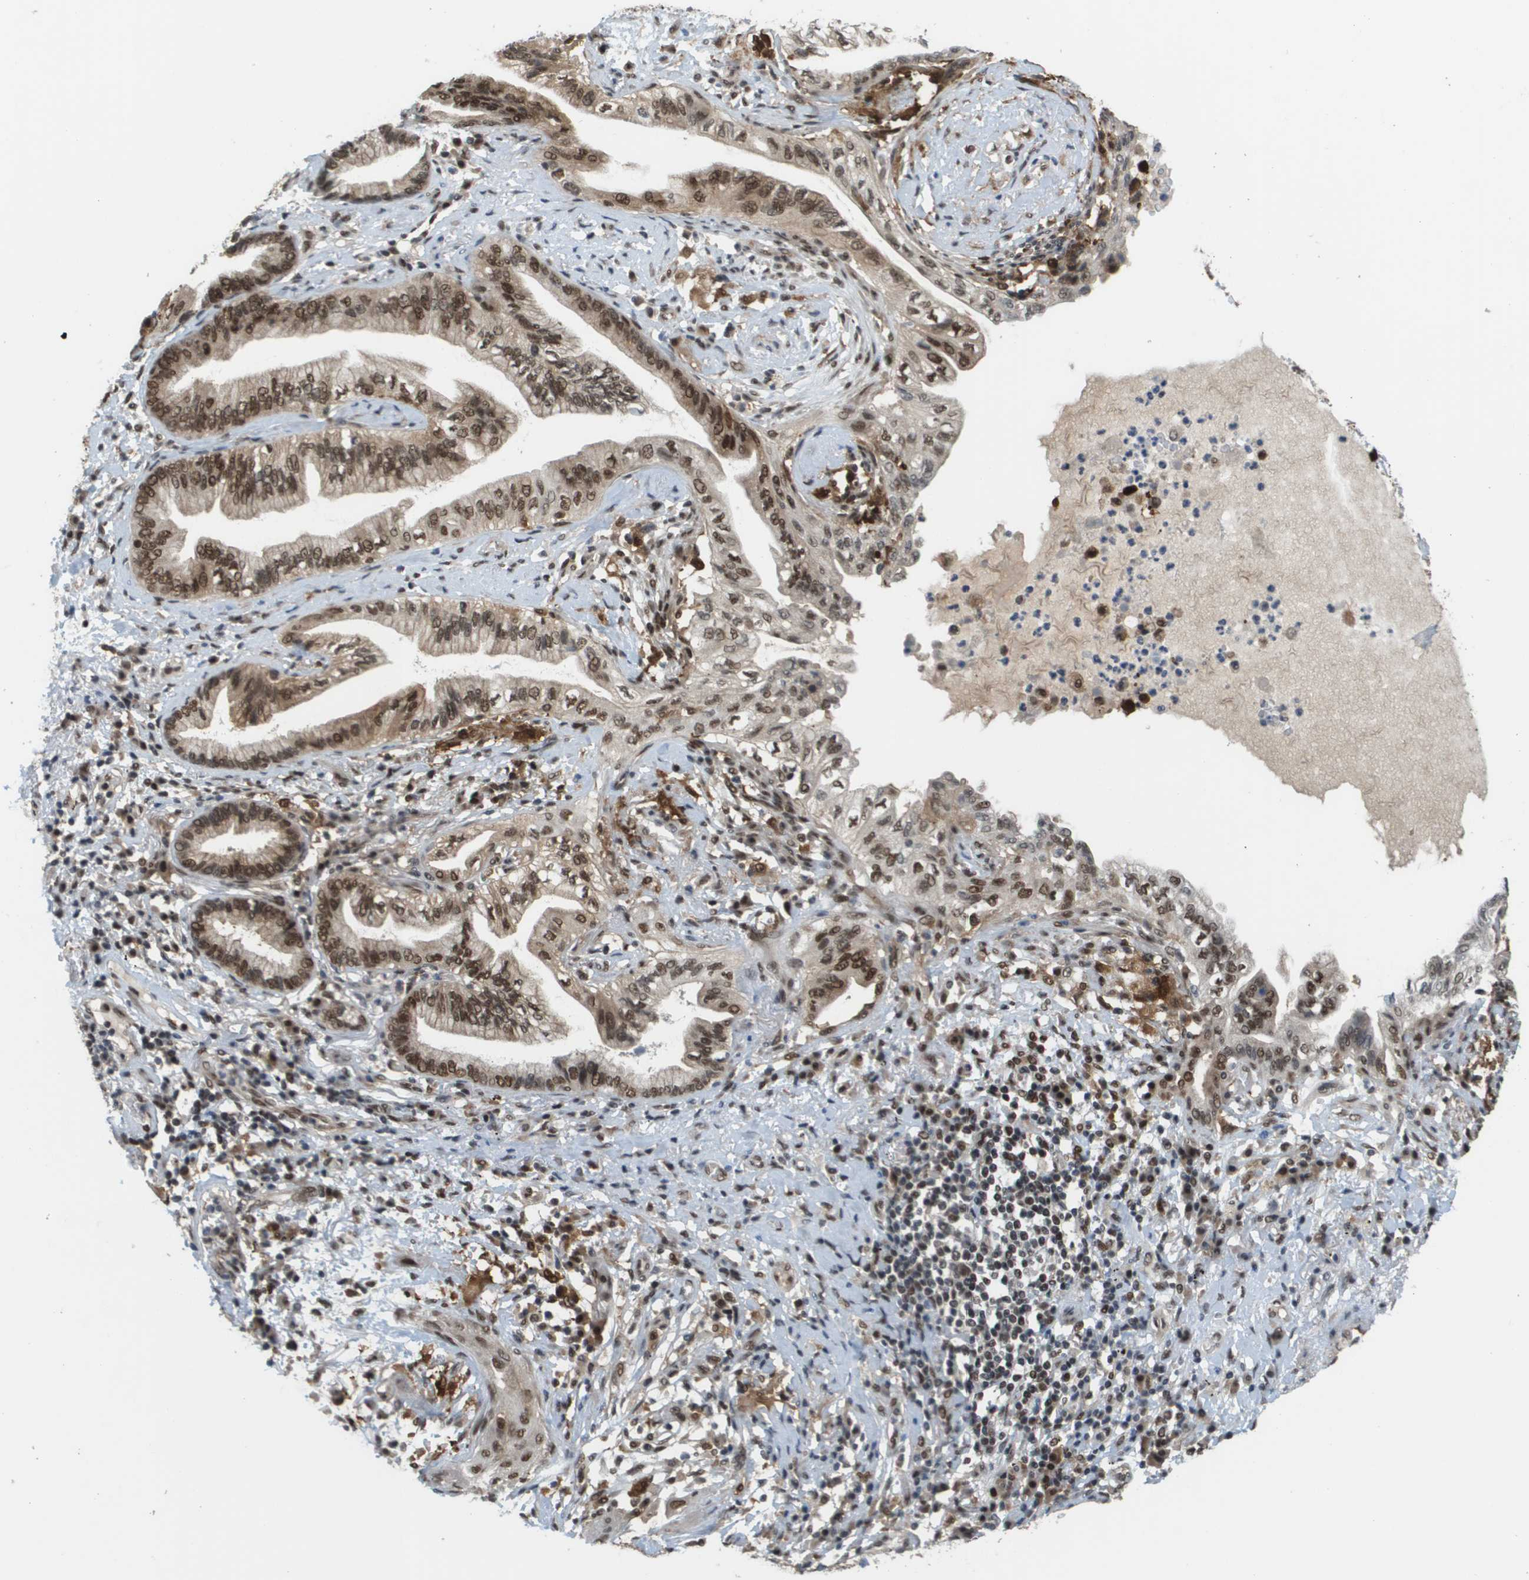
{"staining": {"intensity": "moderate", "quantity": "25%-75%", "location": "nuclear"}, "tissue": "lung cancer", "cell_type": "Tumor cells", "image_type": "cancer", "snomed": [{"axis": "morphology", "description": "Normal tissue, NOS"}, {"axis": "morphology", "description": "Adenocarcinoma, NOS"}, {"axis": "topography", "description": "Bronchus"}, {"axis": "topography", "description": "Lung"}], "caption": "Moderate nuclear positivity is identified in about 25%-75% of tumor cells in adenocarcinoma (lung).", "gene": "PRCC", "patient": {"sex": "female", "age": 70}}